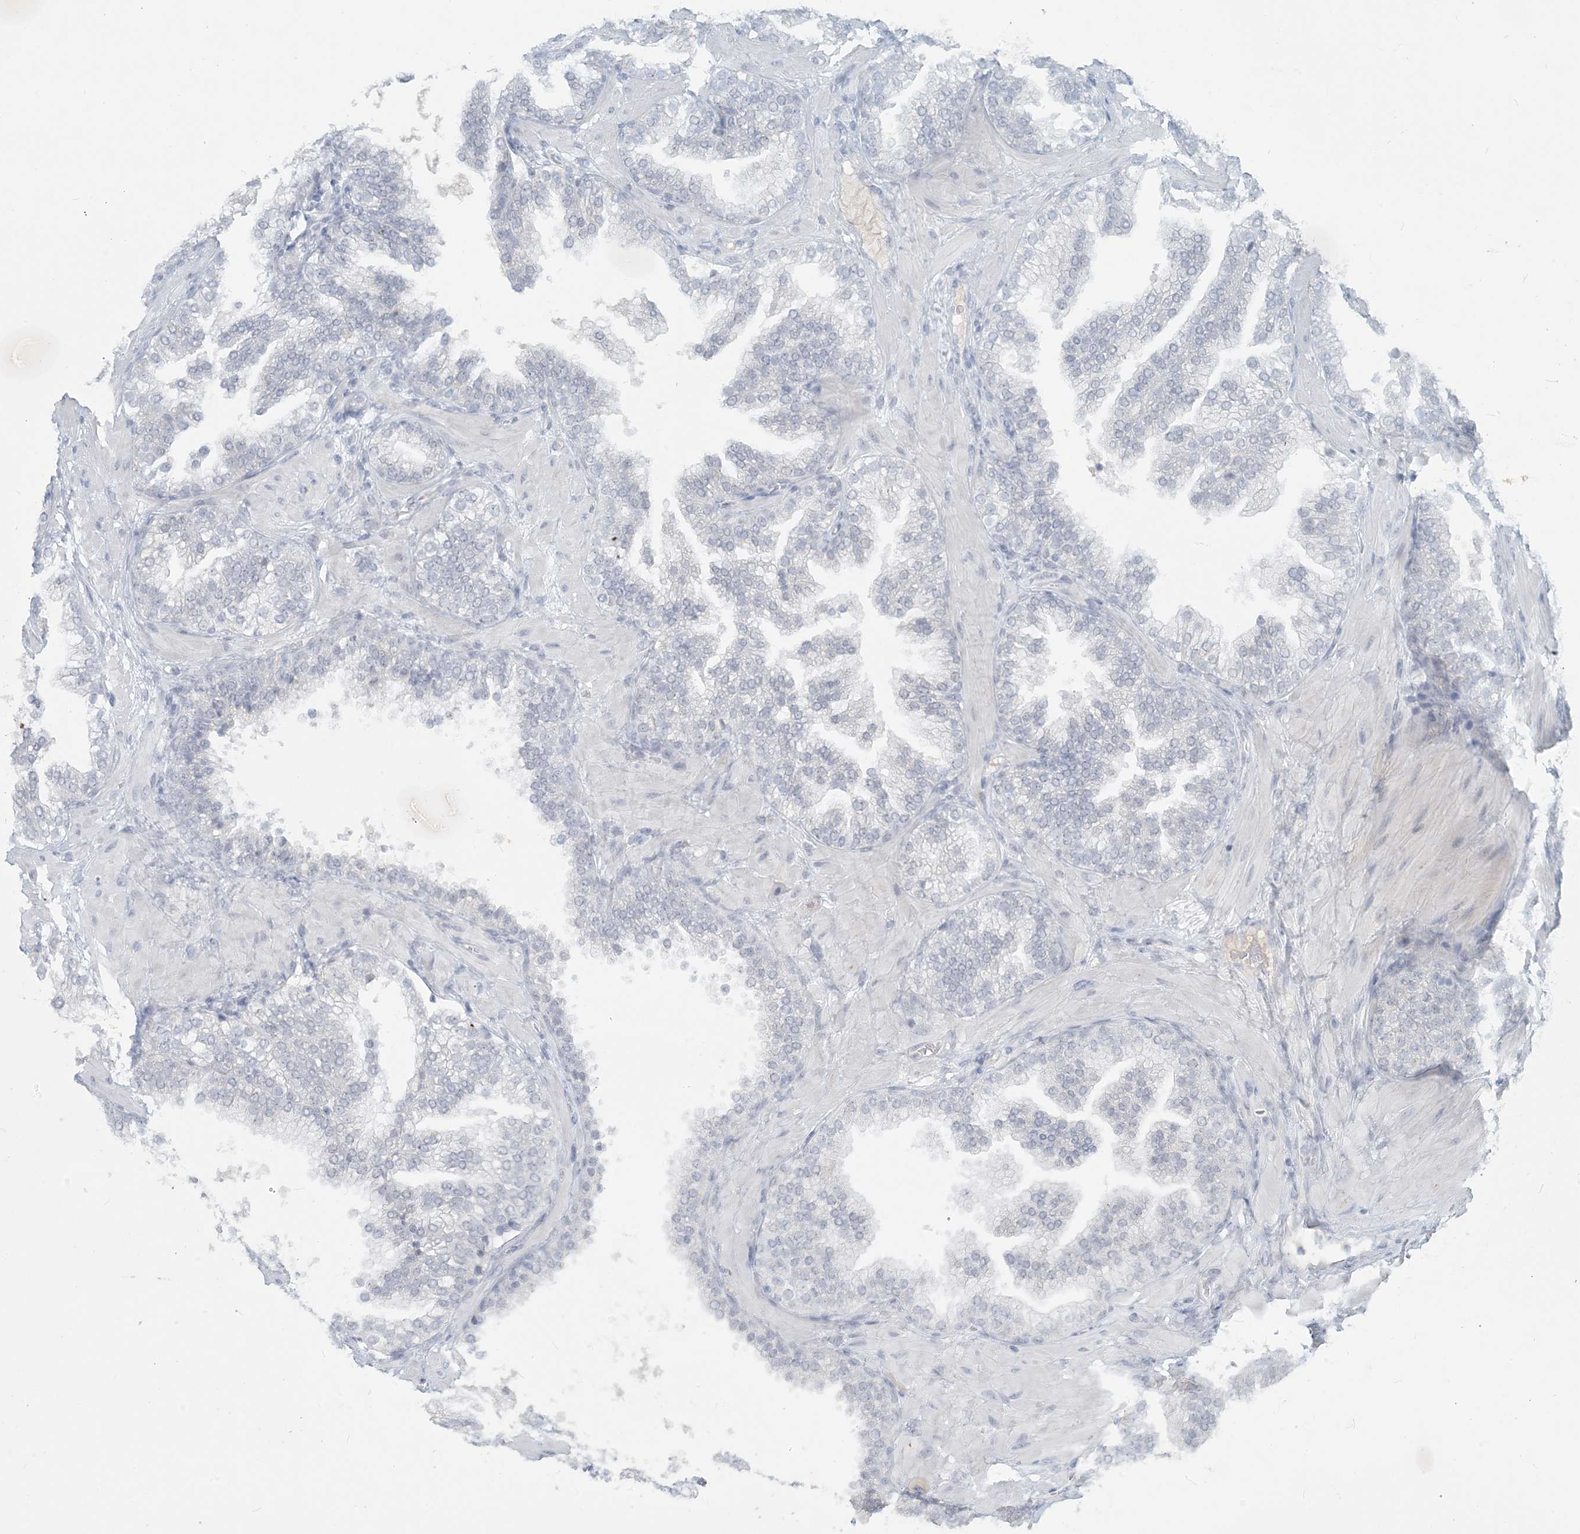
{"staining": {"intensity": "negative", "quantity": "none", "location": "none"}, "tissue": "prostate cancer", "cell_type": "Tumor cells", "image_type": "cancer", "snomed": [{"axis": "morphology", "description": "Adenocarcinoma, High grade"}, {"axis": "topography", "description": "Prostate"}], "caption": "Prostate cancer was stained to show a protein in brown. There is no significant positivity in tumor cells.", "gene": "SCML1", "patient": {"sex": "male", "age": 58}}